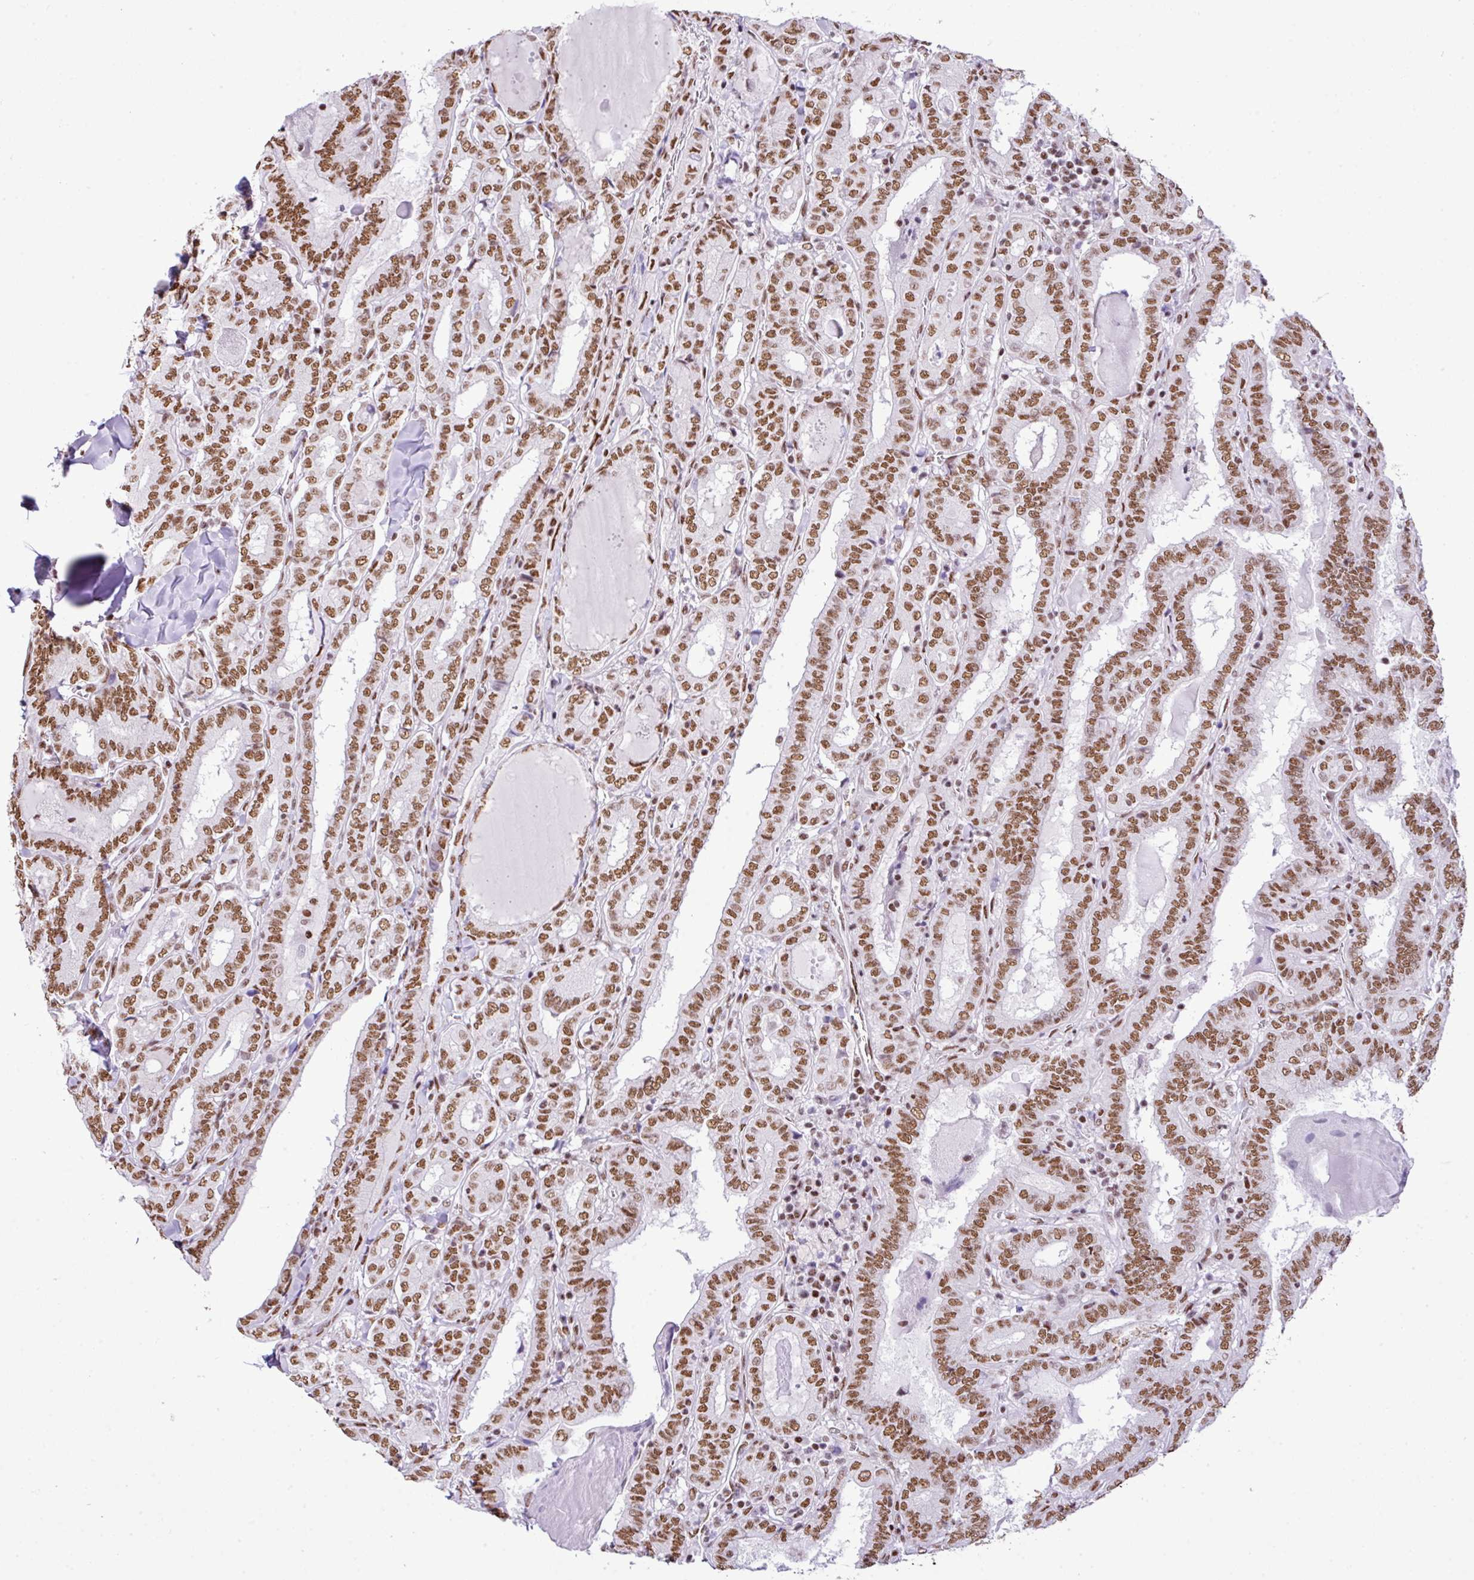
{"staining": {"intensity": "moderate", "quantity": ">75%", "location": "nuclear"}, "tissue": "thyroid cancer", "cell_type": "Tumor cells", "image_type": "cancer", "snomed": [{"axis": "morphology", "description": "Papillary adenocarcinoma, NOS"}, {"axis": "topography", "description": "Thyroid gland"}], "caption": "There is medium levels of moderate nuclear positivity in tumor cells of thyroid cancer, as demonstrated by immunohistochemical staining (brown color).", "gene": "RARG", "patient": {"sex": "female", "age": 72}}